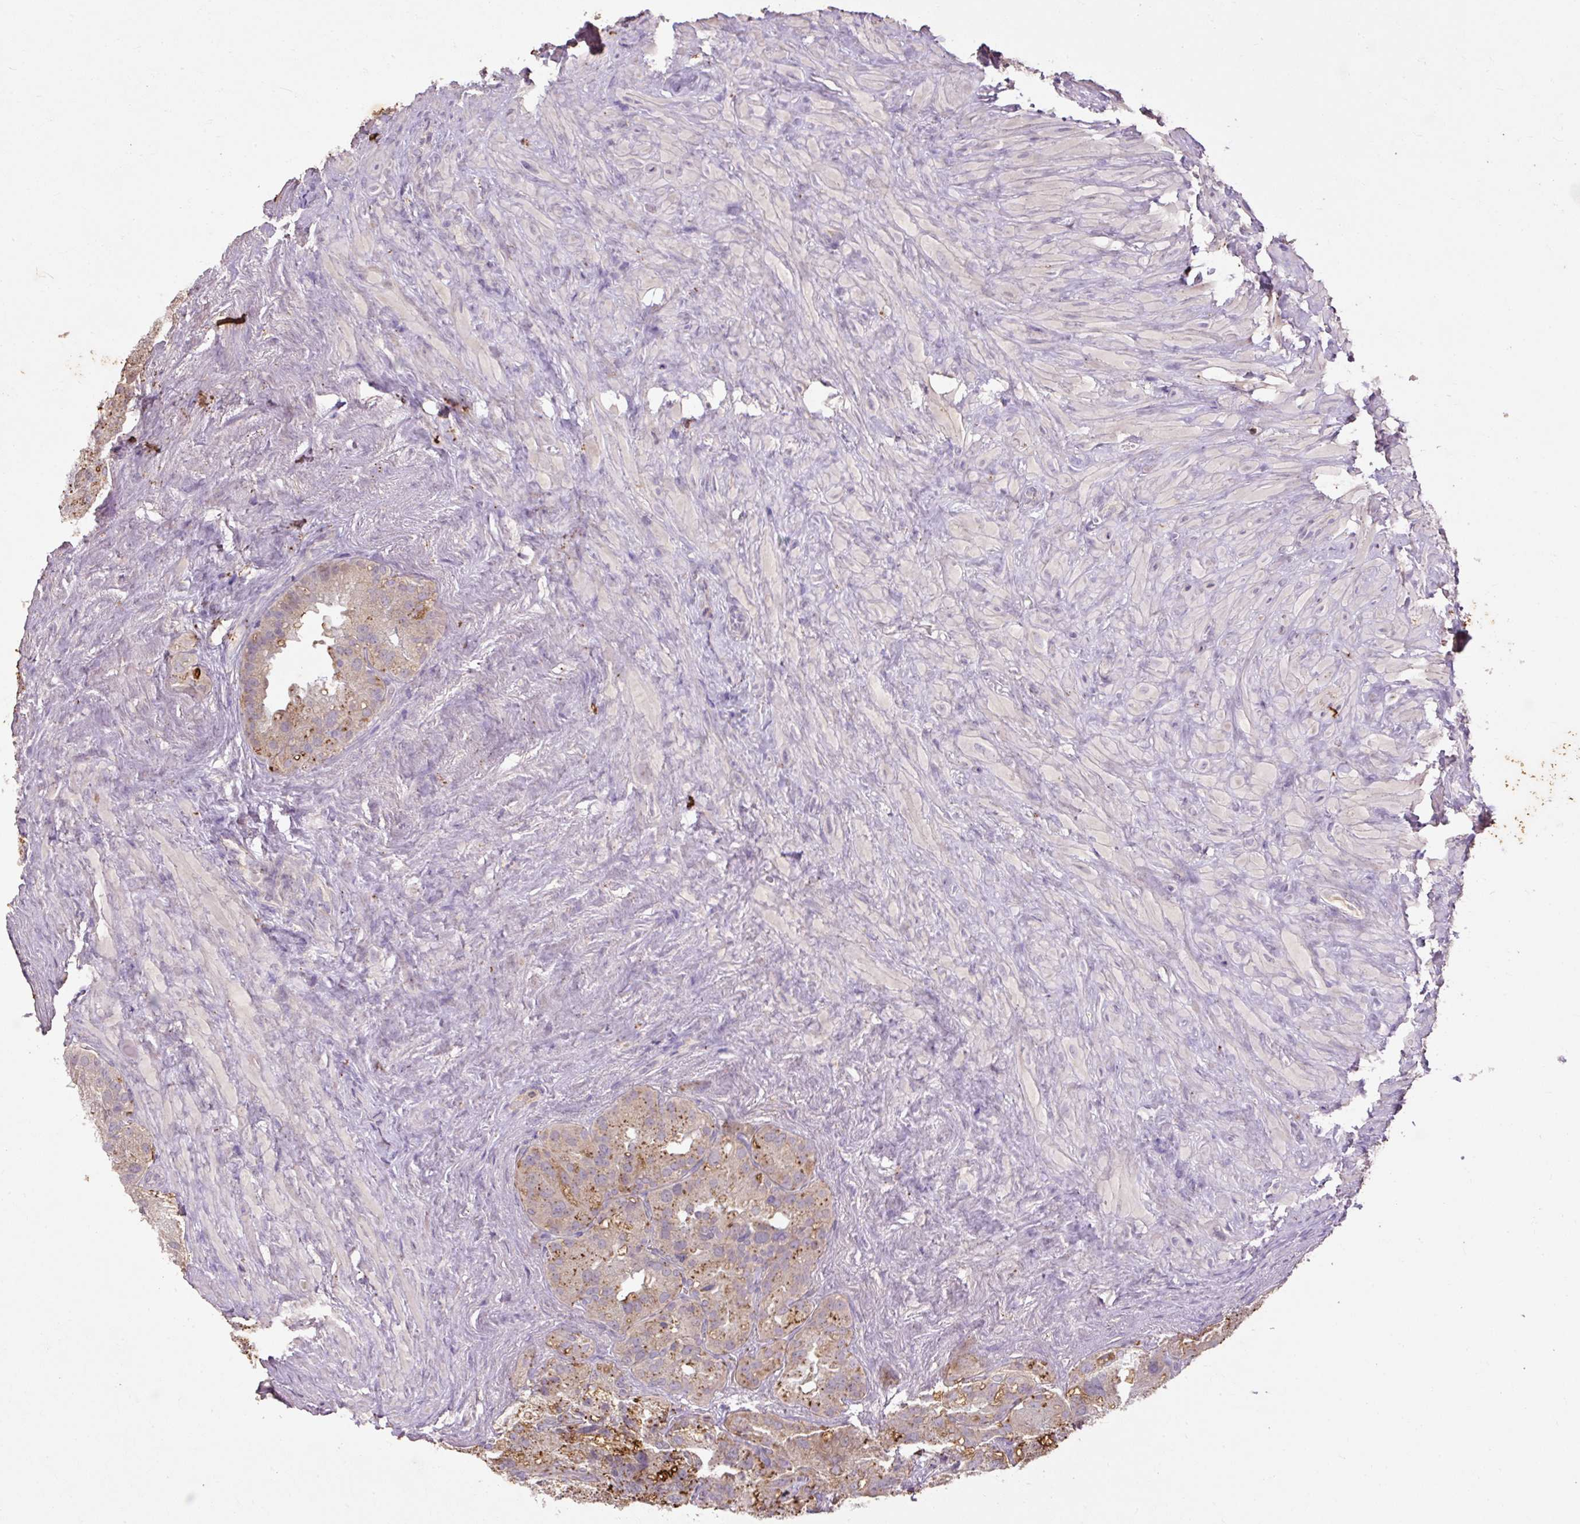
{"staining": {"intensity": "moderate", "quantity": "25%-75%", "location": "cytoplasmic/membranous"}, "tissue": "seminal vesicle", "cell_type": "Glandular cells", "image_type": "normal", "snomed": [{"axis": "morphology", "description": "Normal tissue, NOS"}, {"axis": "topography", "description": "Seminal veicle"}], "caption": "Unremarkable seminal vesicle displays moderate cytoplasmic/membranous expression in approximately 25%-75% of glandular cells (DAB (3,3'-diaminobenzidine) = brown stain, brightfield microscopy at high magnification)..", "gene": "LRTM2", "patient": {"sex": "male", "age": 69}}